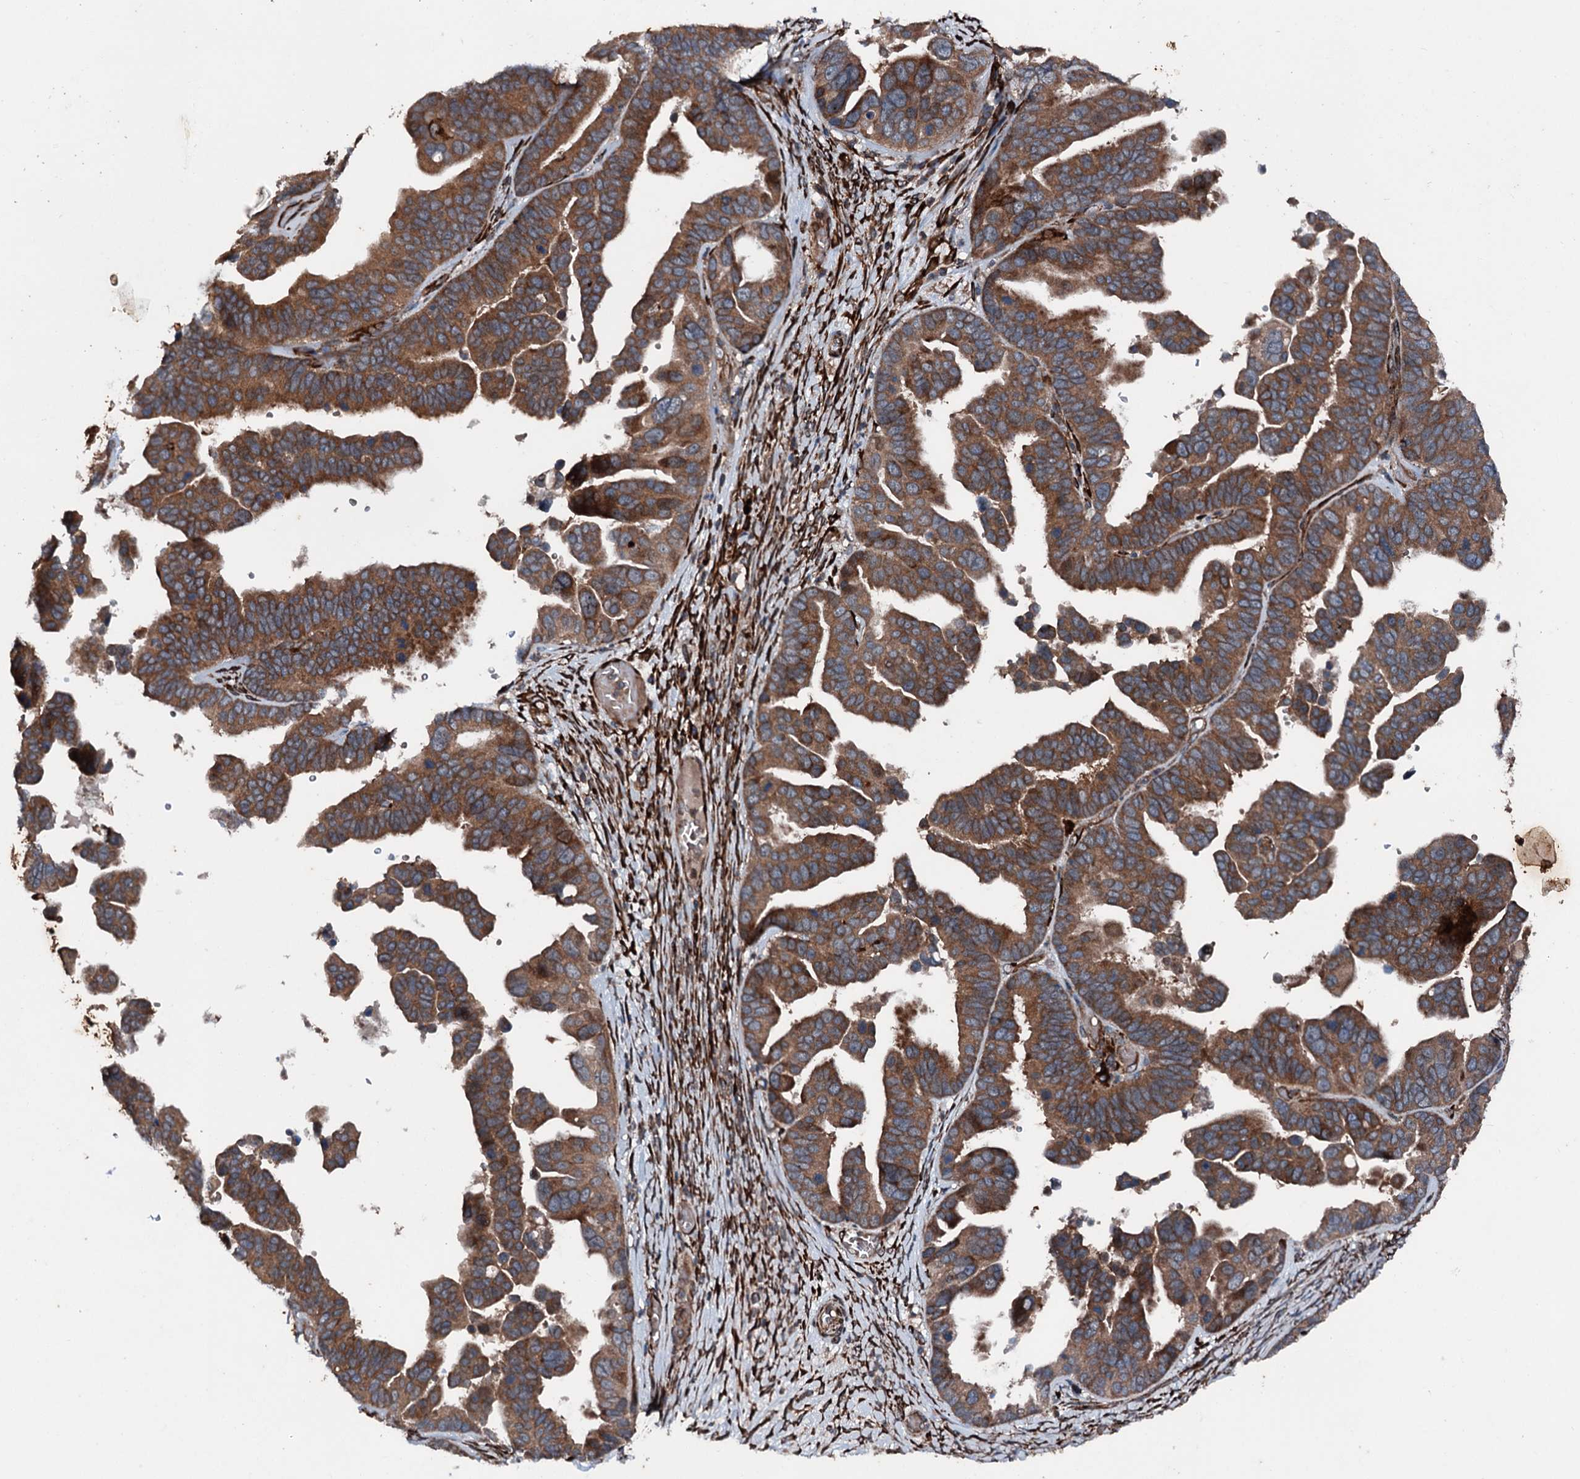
{"staining": {"intensity": "strong", "quantity": ">75%", "location": "cytoplasmic/membranous"}, "tissue": "ovarian cancer", "cell_type": "Tumor cells", "image_type": "cancer", "snomed": [{"axis": "morphology", "description": "Cystadenocarcinoma, serous, NOS"}, {"axis": "topography", "description": "Ovary"}], "caption": "Immunohistochemical staining of ovarian serous cystadenocarcinoma exhibits high levels of strong cytoplasmic/membranous protein staining in about >75% of tumor cells. (DAB IHC, brown staining for protein, blue staining for nuclei).", "gene": "DDIAS", "patient": {"sex": "female", "age": 56}}